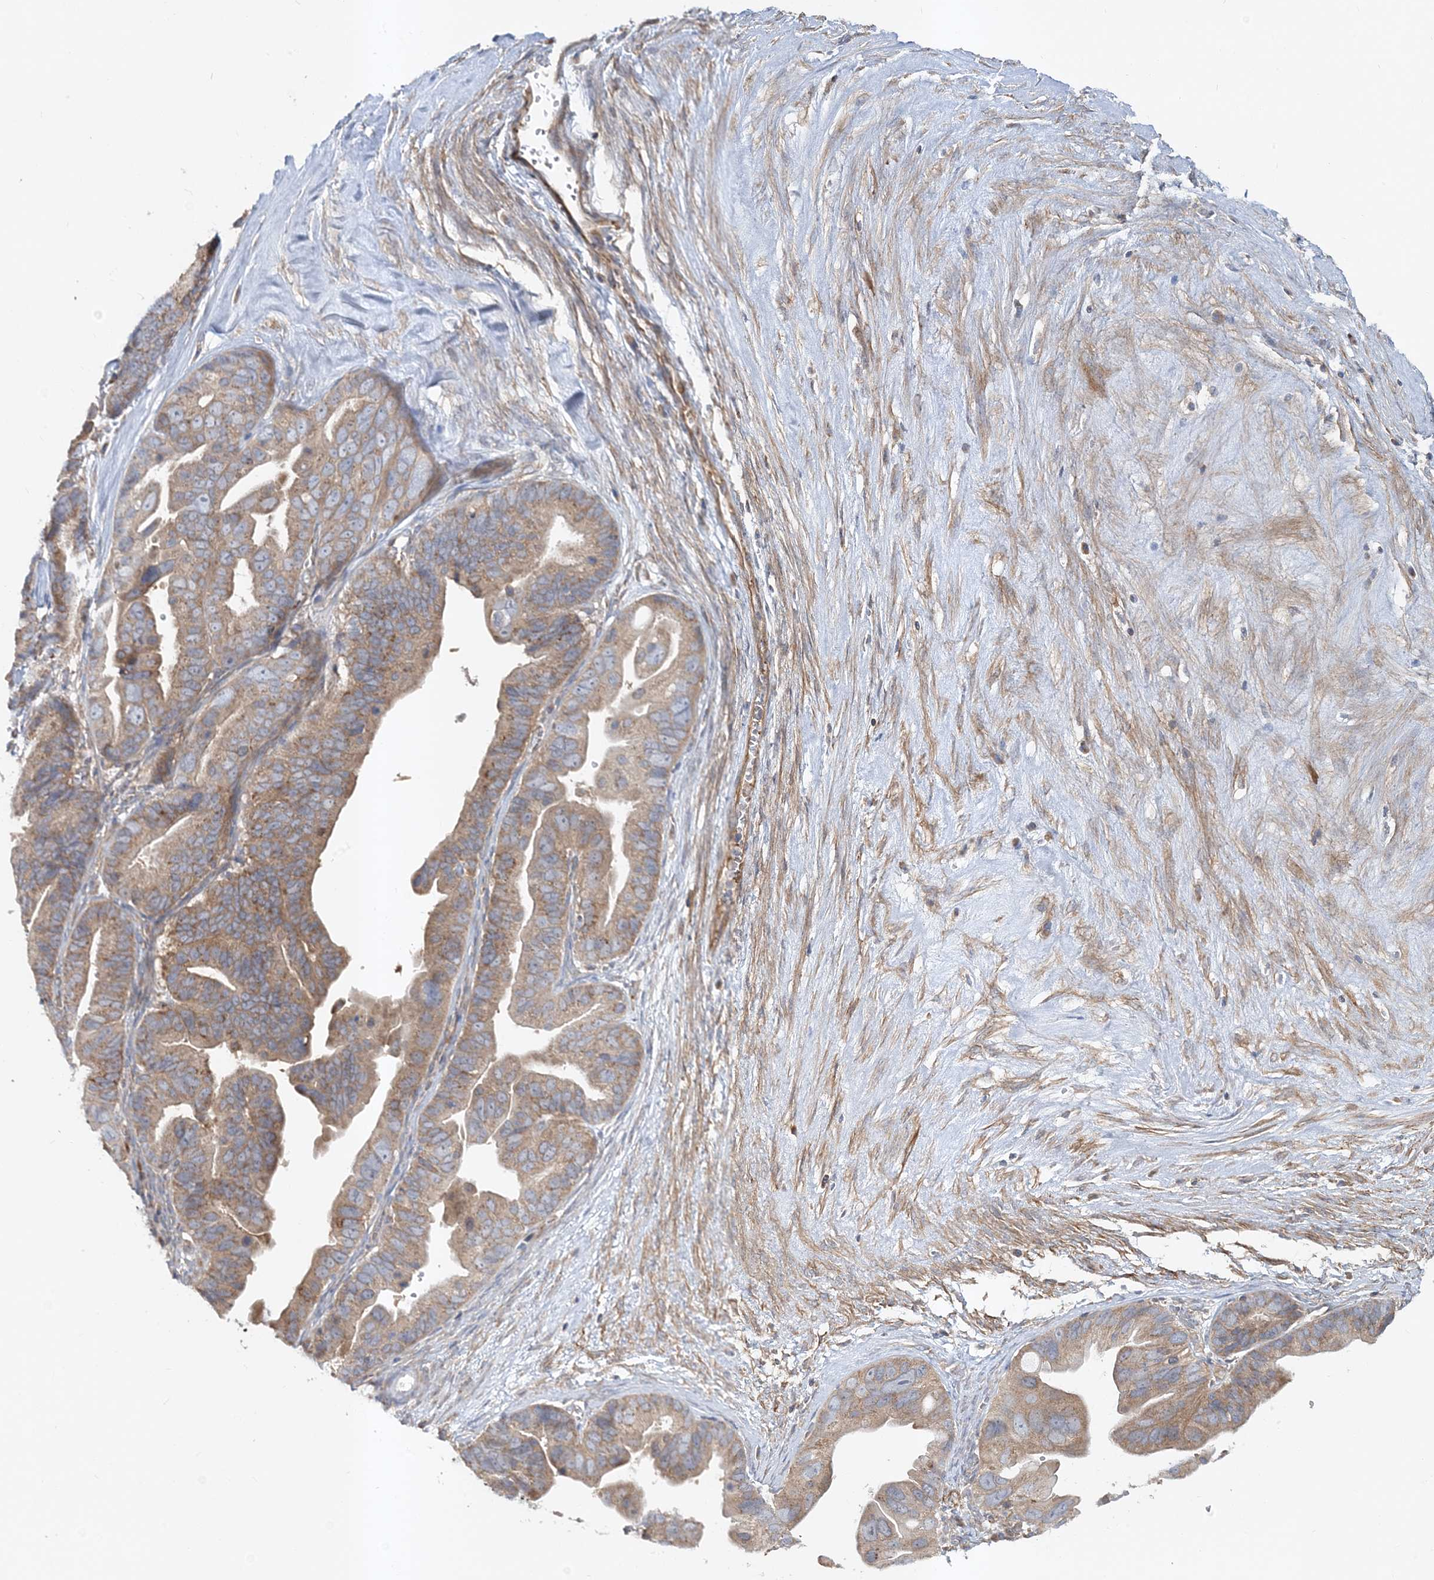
{"staining": {"intensity": "moderate", "quantity": ">75%", "location": "cytoplasmic/membranous"}, "tissue": "ovarian cancer", "cell_type": "Tumor cells", "image_type": "cancer", "snomed": [{"axis": "morphology", "description": "Cystadenocarcinoma, serous, NOS"}, {"axis": "topography", "description": "Ovary"}], "caption": "Ovarian serous cystadenocarcinoma stained with DAB (3,3'-diaminobenzidine) IHC reveals medium levels of moderate cytoplasmic/membranous staining in about >75% of tumor cells. Using DAB (3,3'-diaminobenzidine) (brown) and hematoxylin (blue) stains, captured at high magnification using brightfield microscopy.", "gene": "LEXM", "patient": {"sex": "female", "age": 56}}